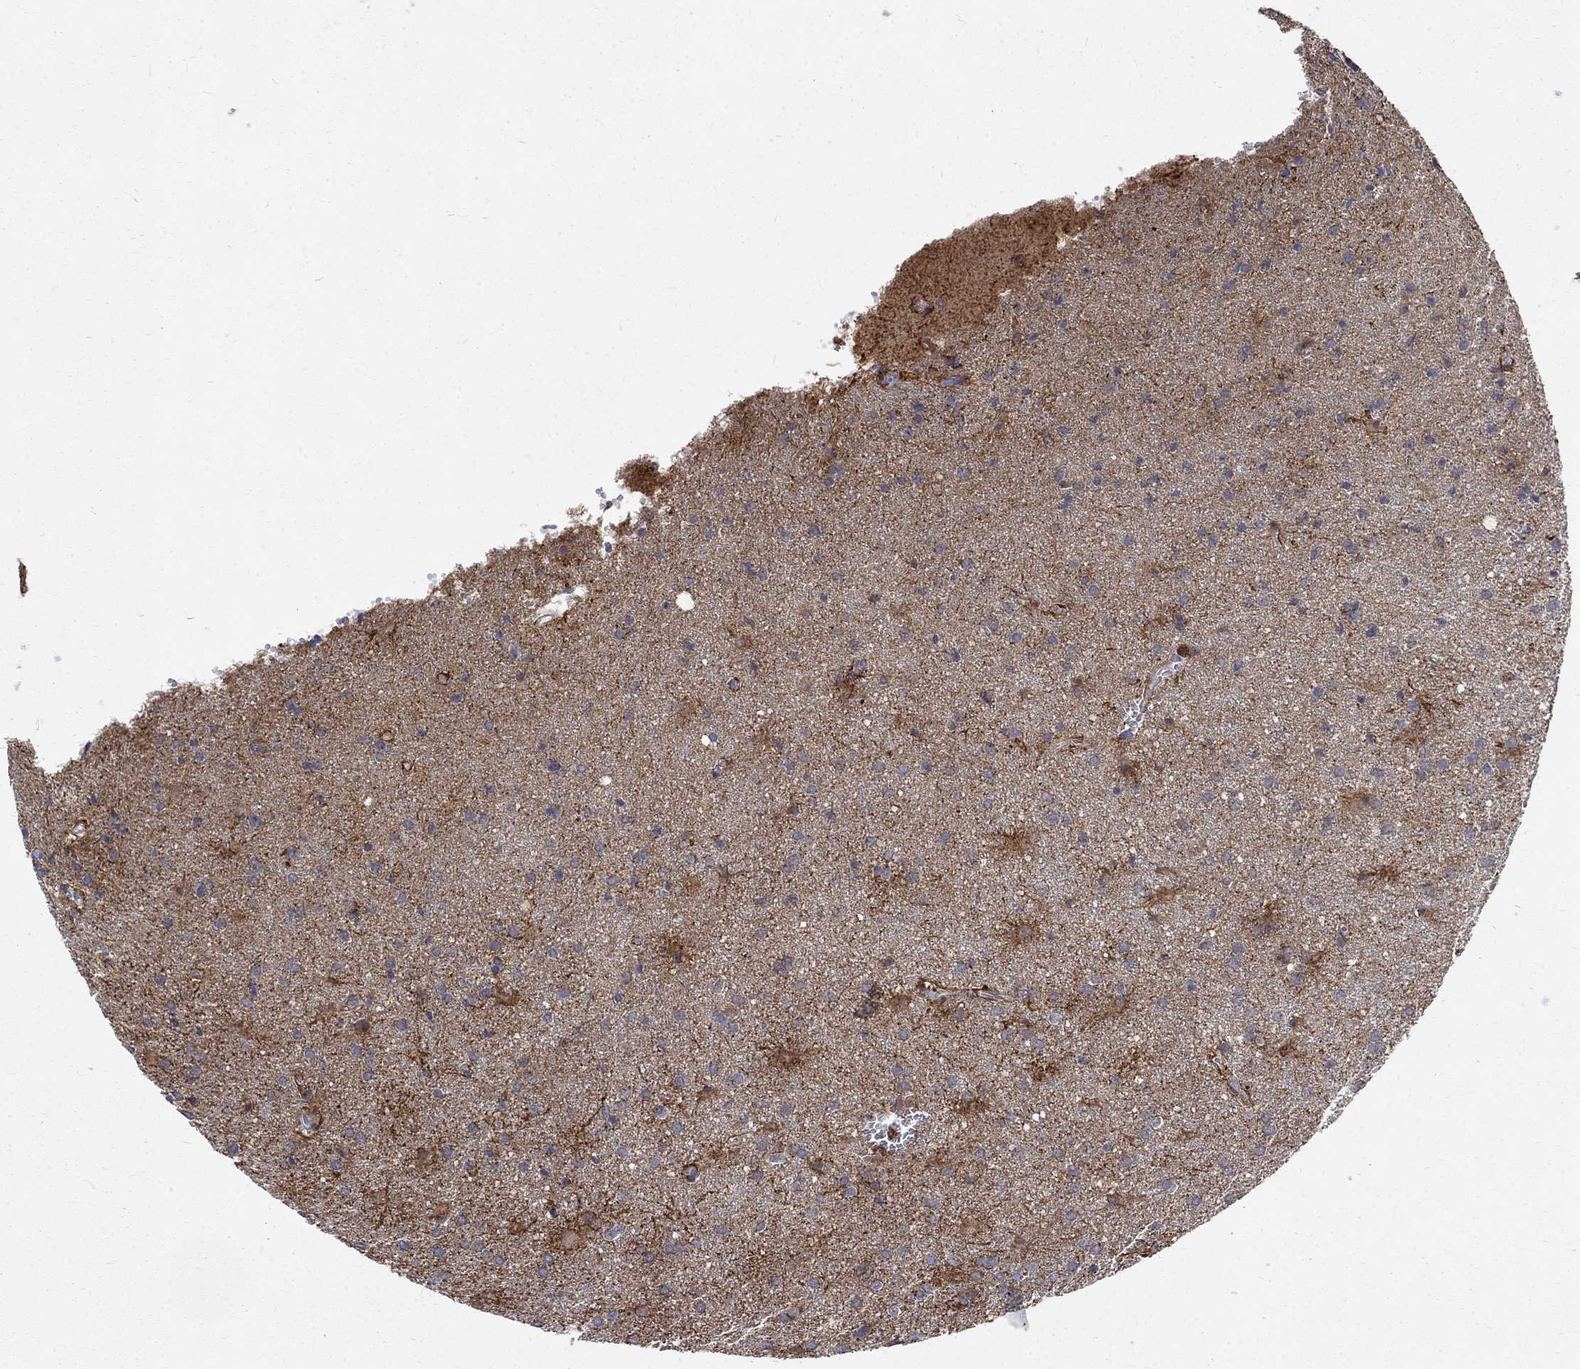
{"staining": {"intensity": "negative", "quantity": "none", "location": "none"}, "tissue": "glioma", "cell_type": "Tumor cells", "image_type": "cancer", "snomed": [{"axis": "morphology", "description": "Glioma, malignant, Low grade"}, {"axis": "topography", "description": "Brain"}], "caption": "Histopathology image shows no protein expression in tumor cells of malignant glioma (low-grade) tissue. (DAB immunohistochemistry (IHC) visualized using brightfield microscopy, high magnification).", "gene": "PHKA1", "patient": {"sex": "male", "age": 58}}